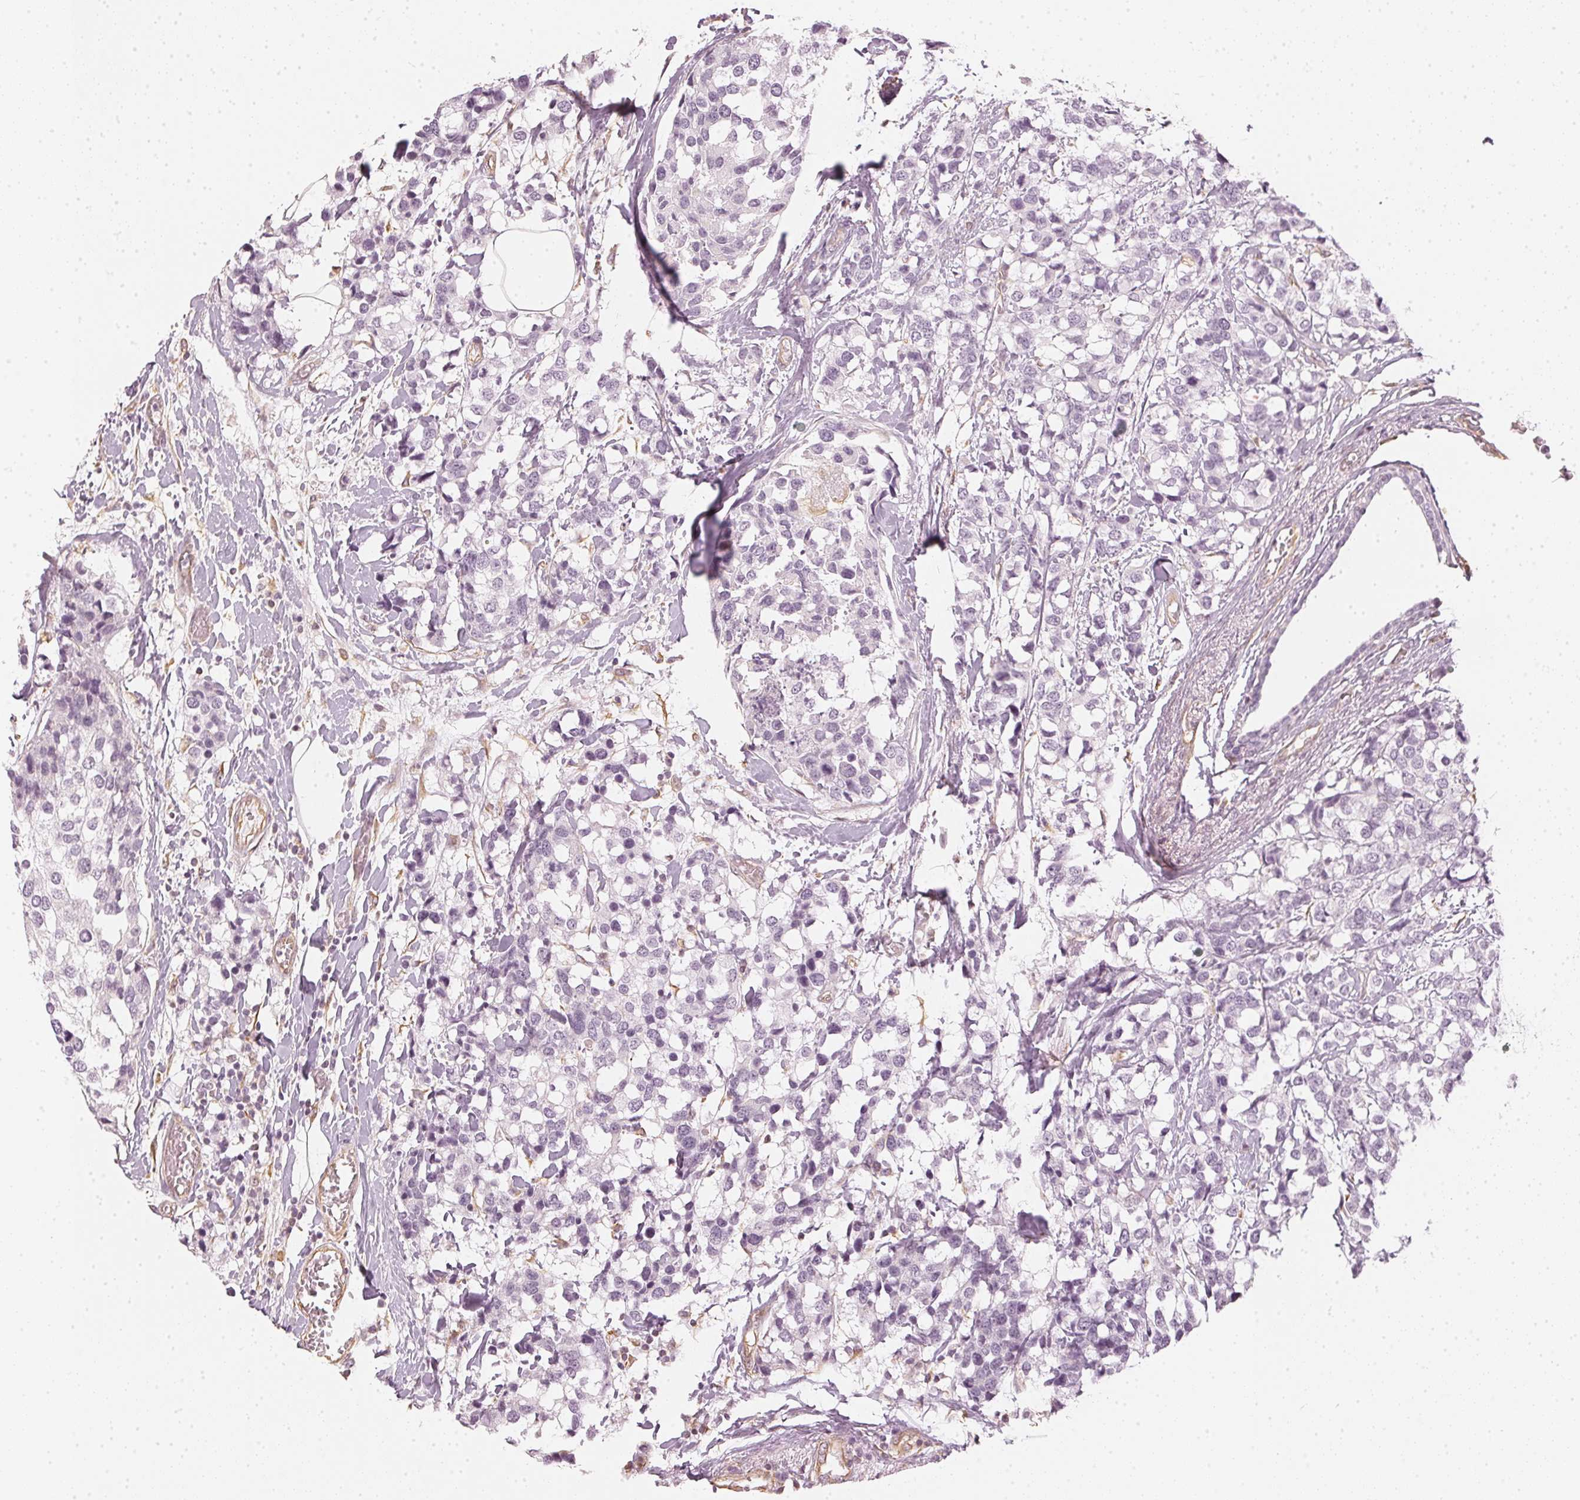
{"staining": {"intensity": "negative", "quantity": "none", "location": "none"}, "tissue": "breast cancer", "cell_type": "Tumor cells", "image_type": "cancer", "snomed": [{"axis": "morphology", "description": "Lobular carcinoma"}, {"axis": "topography", "description": "Breast"}], "caption": "Immunohistochemical staining of breast lobular carcinoma demonstrates no significant positivity in tumor cells.", "gene": "APLP1", "patient": {"sex": "female", "age": 59}}